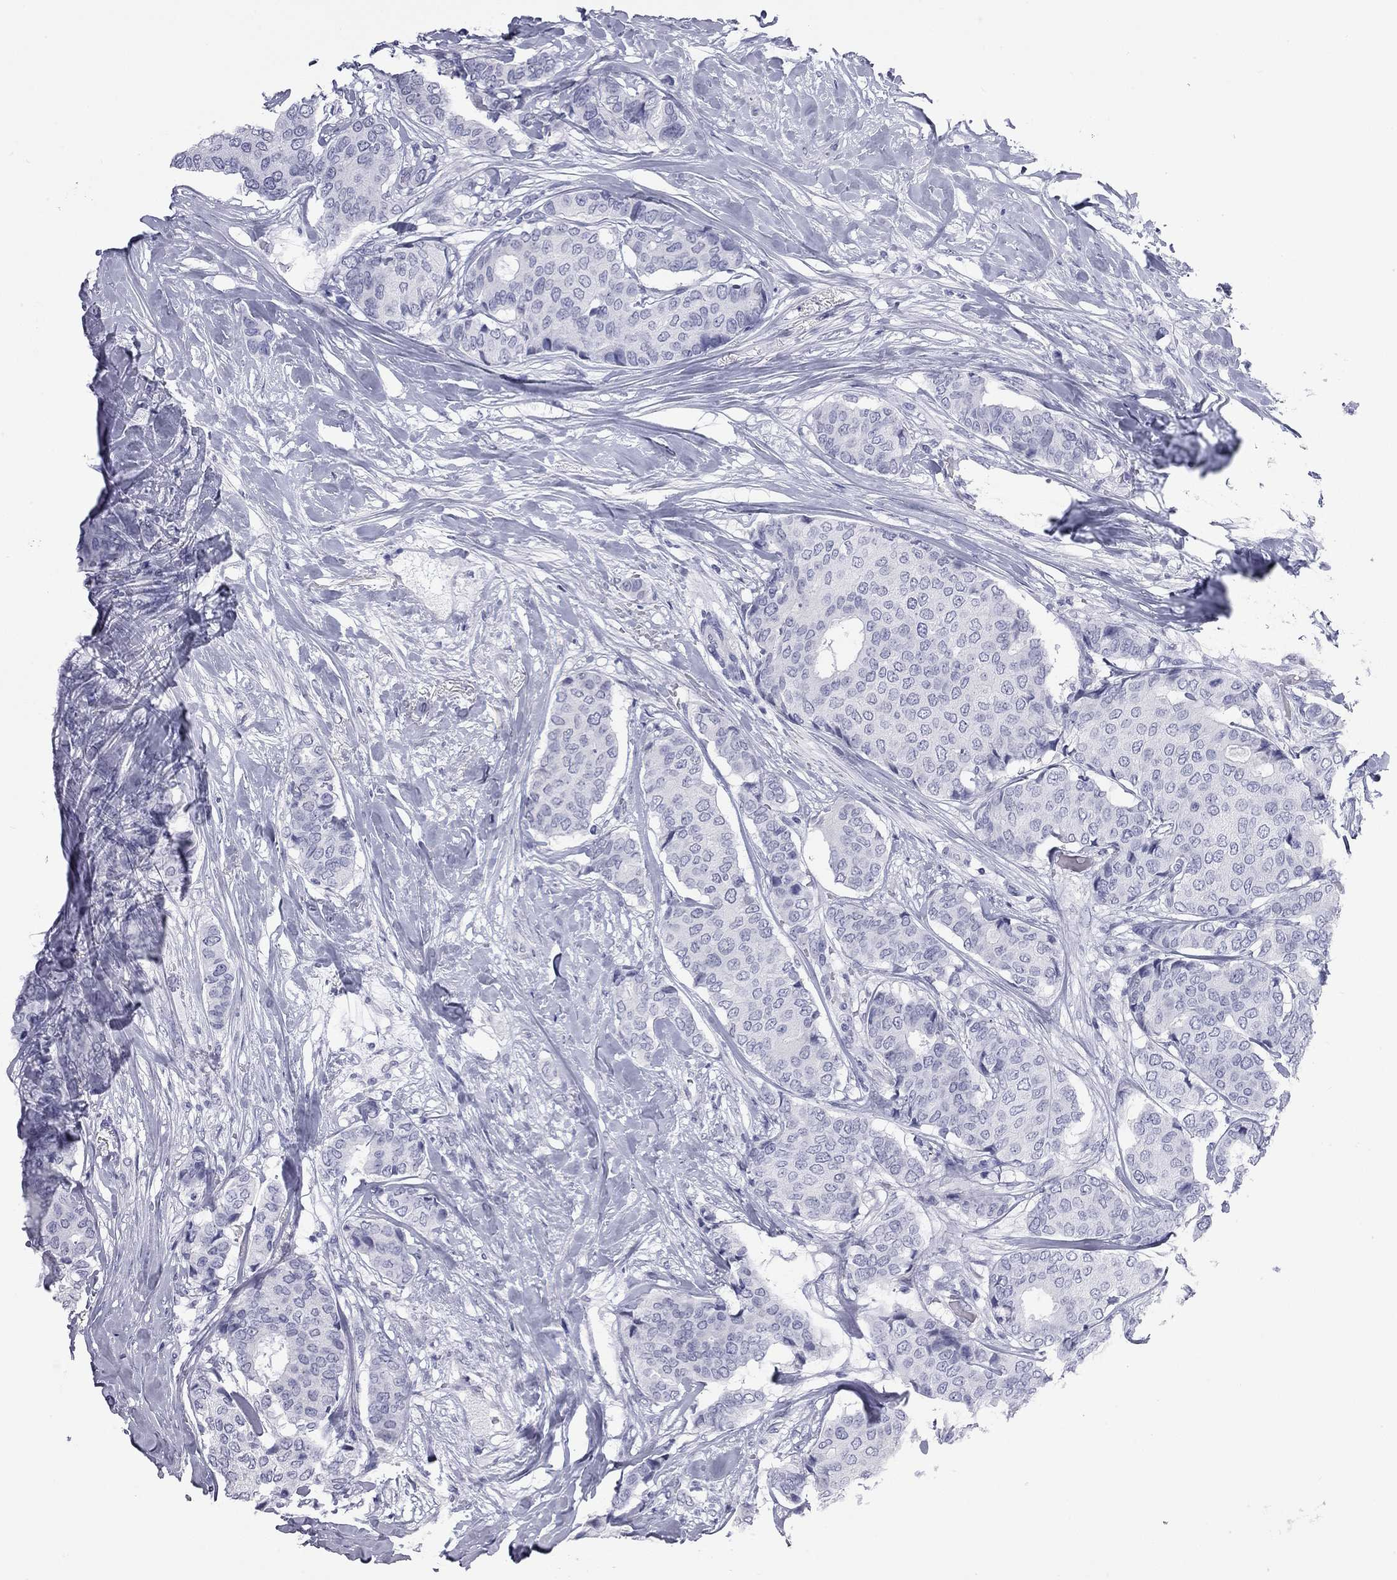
{"staining": {"intensity": "negative", "quantity": "none", "location": "none"}, "tissue": "breast cancer", "cell_type": "Tumor cells", "image_type": "cancer", "snomed": [{"axis": "morphology", "description": "Duct carcinoma"}, {"axis": "topography", "description": "Breast"}], "caption": "Image shows no protein expression in tumor cells of breast intraductal carcinoma tissue. Nuclei are stained in blue.", "gene": "AK8", "patient": {"sex": "female", "age": 75}}